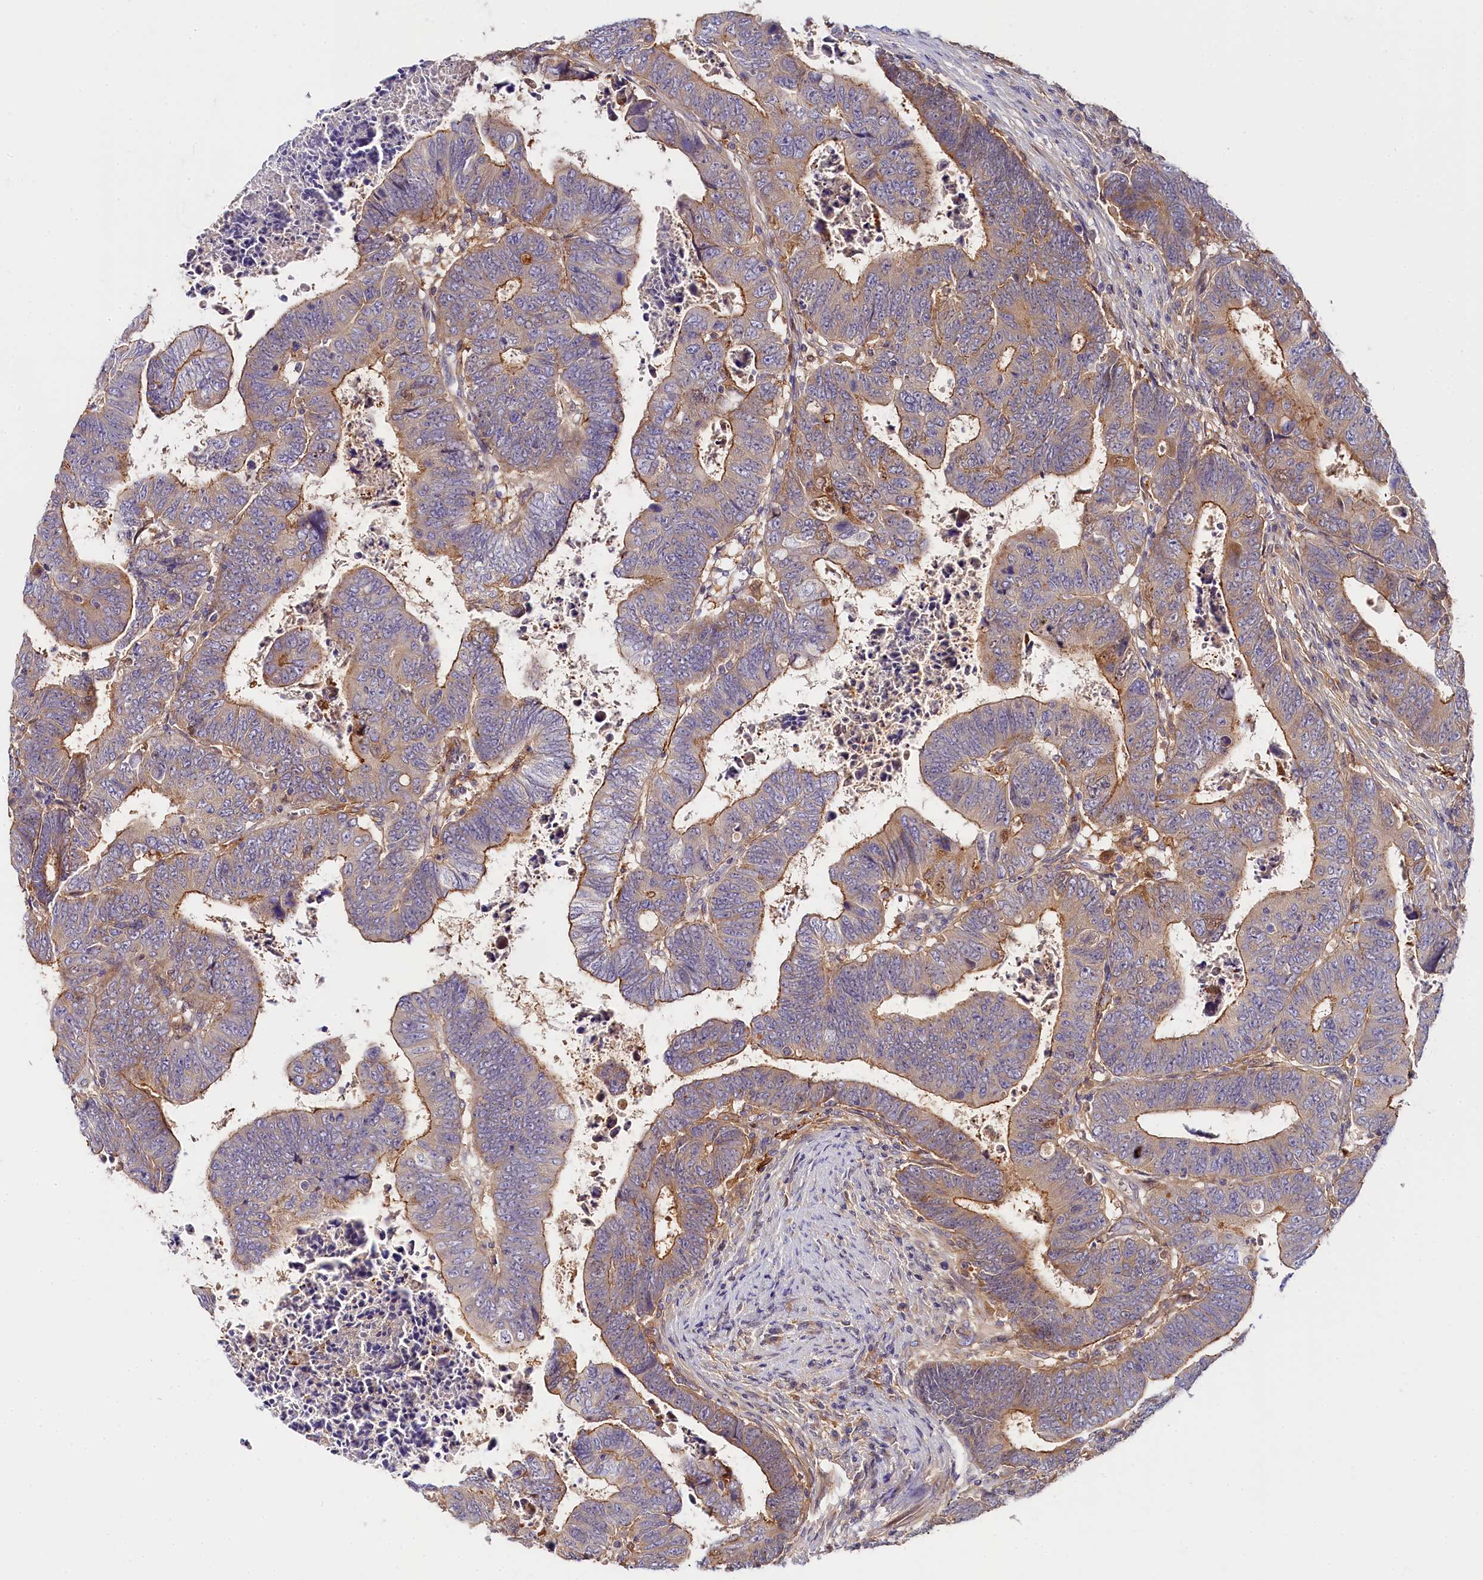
{"staining": {"intensity": "moderate", "quantity": "25%-75%", "location": "cytoplasmic/membranous"}, "tissue": "colorectal cancer", "cell_type": "Tumor cells", "image_type": "cancer", "snomed": [{"axis": "morphology", "description": "Normal tissue, NOS"}, {"axis": "morphology", "description": "Adenocarcinoma, NOS"}, {"axis": "topography", "description": "Rectum"}], "caption": "High-power microscopy captured an IHC micrograph of colorectal cancer, revealing moderate cytoplasmic/membranous positivity in approximately 25%-75% of tumor cells. (Stains: DAB in brown, nuclei in blue, Microscopy: brightfield microscopy at high magnification).", "gene": "KATNB1", "patient": {"sex": "female", "age": 65}}